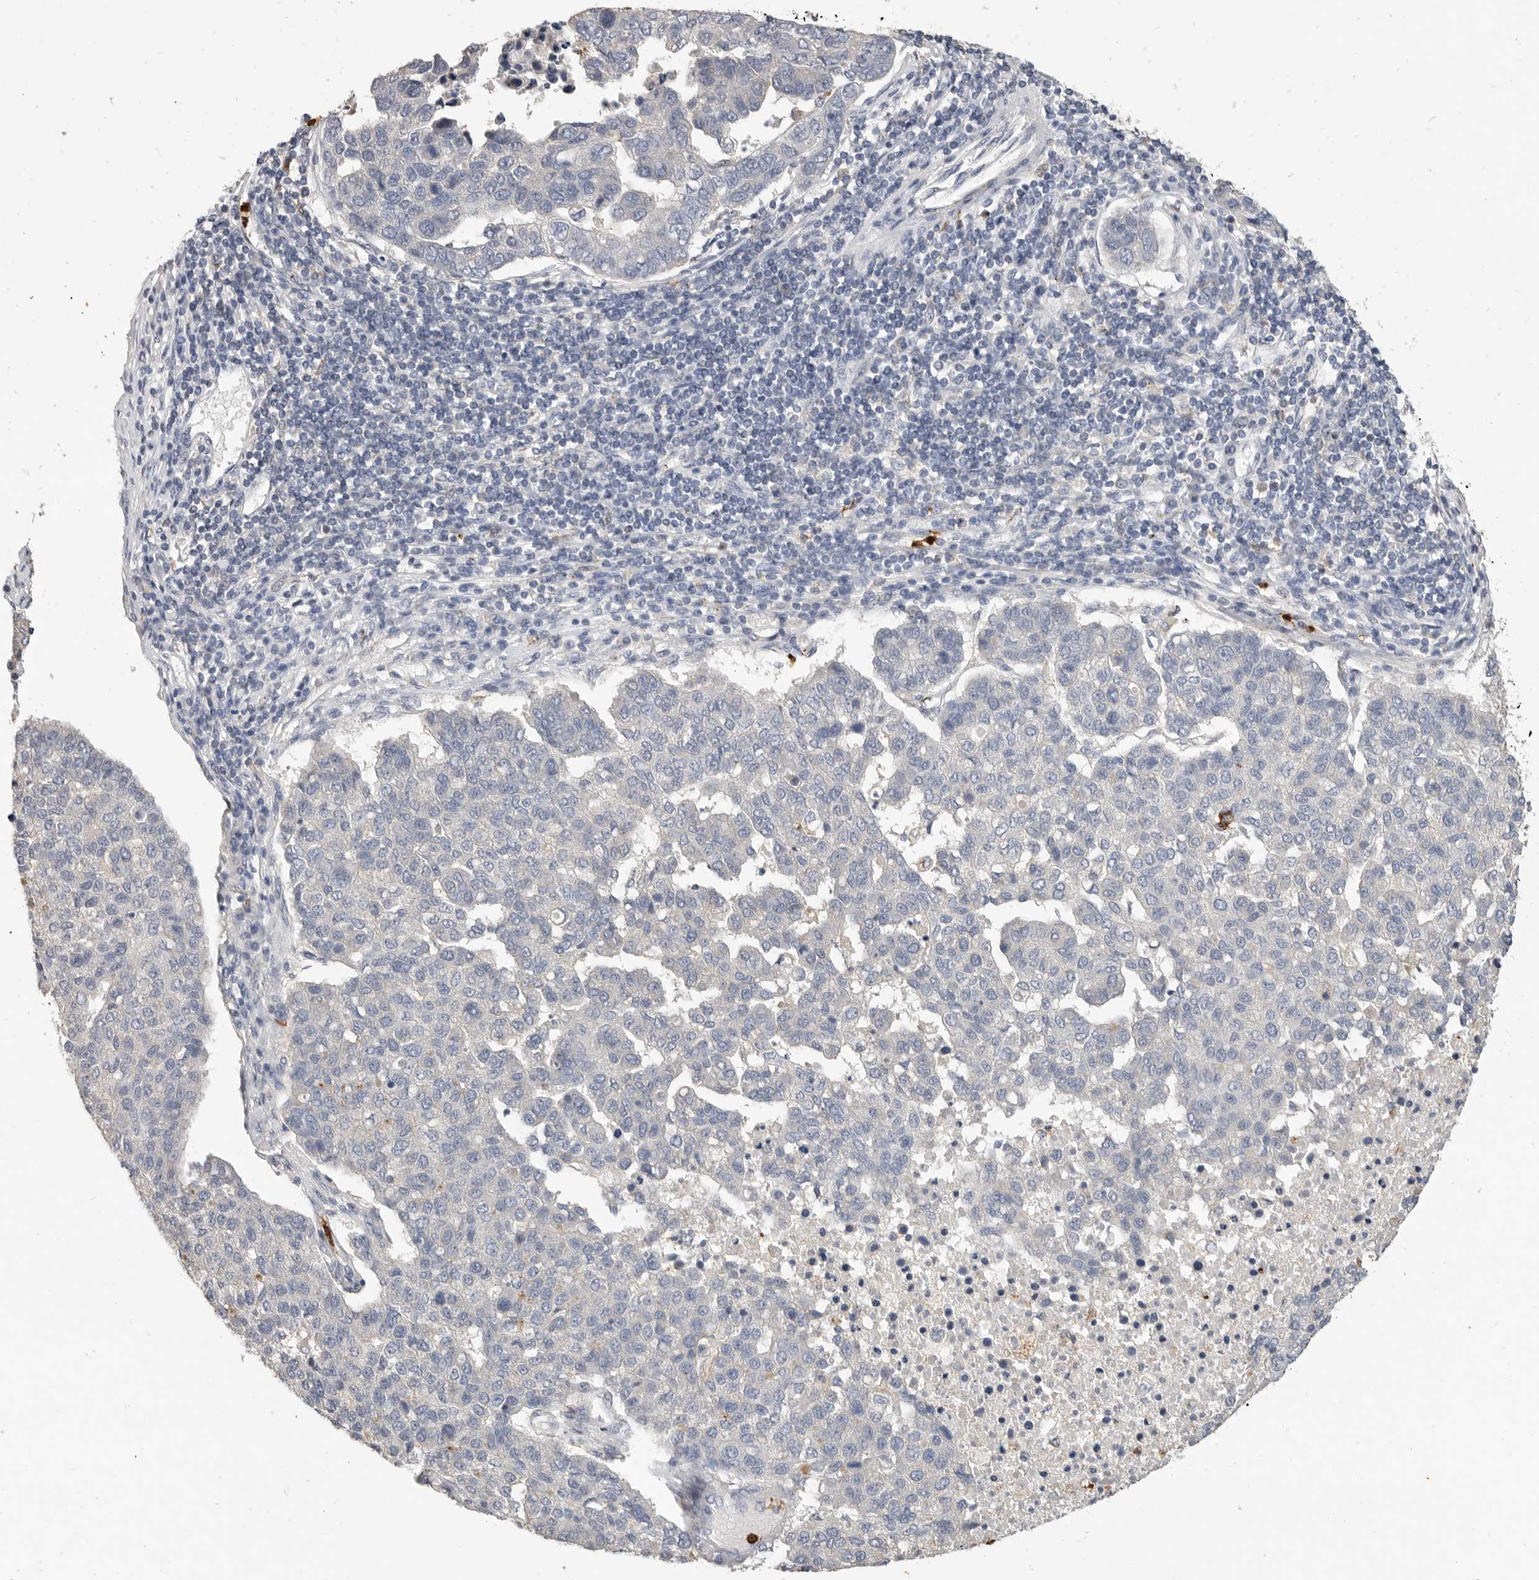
{"staining": {"intensity": "negative", "quantity": "none", "location": "none"}, "tissue": "pancreatic cancer", "cell_type": "Tumor cells", "image_type": "cancer", "snomed": [{"axis": "morphology", "description": "Adenocarcinoma, NOS"}, {"axis": "topography", "description": "Pancreas"}], "caption": "There is no significant staining in tumor cells of pancreatic cancer (adenocarcinoma).", "gene": "LTBR", "patient": {"sex": "female", "age": 61}}